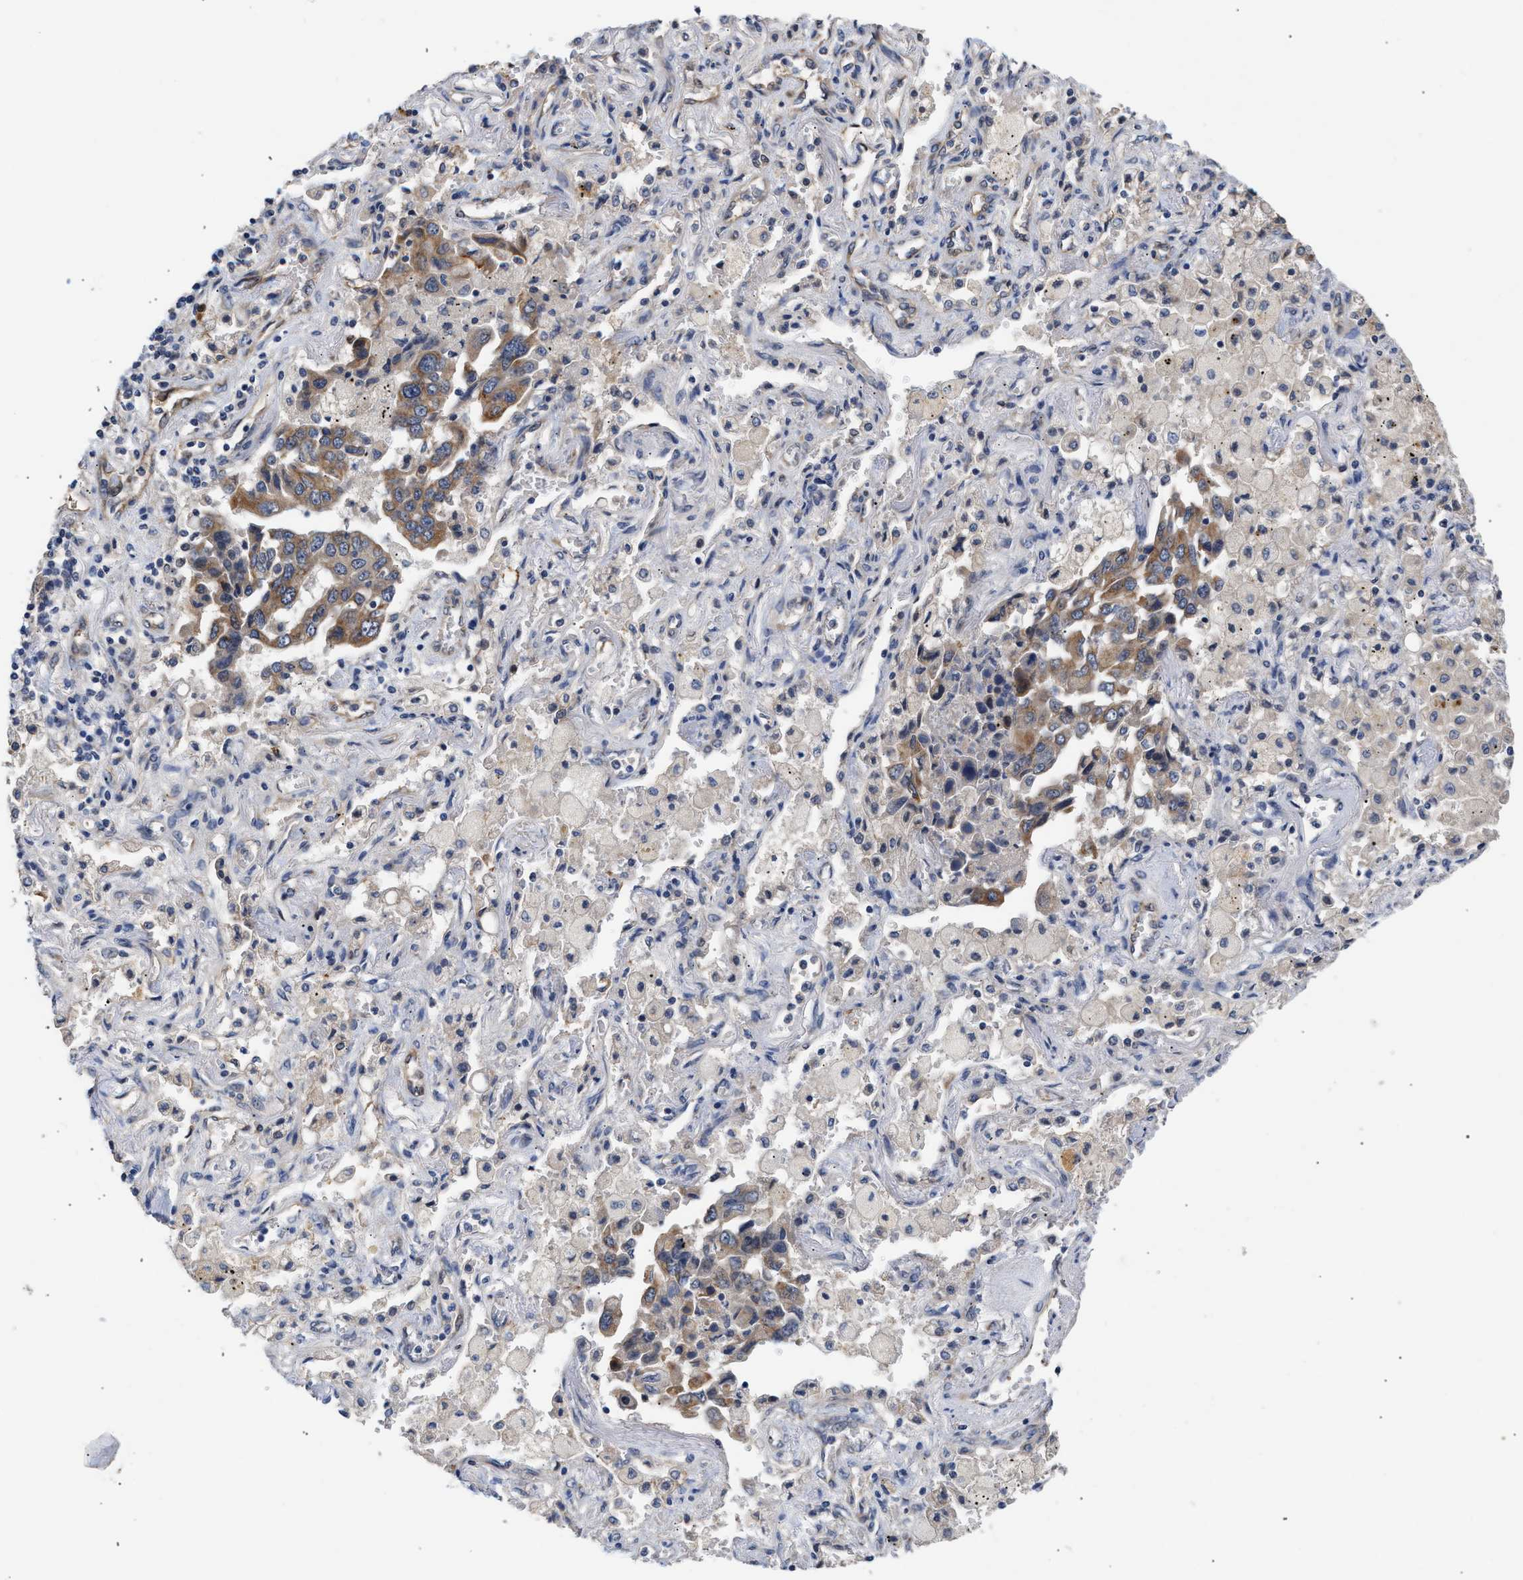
{"staining": {"intensity": "moderate", "quantity": "25%-75%", "location": "cytoplasmic/membranous"}, "tissue": "lung cancer", "cell_type": "Tumor cells", "image_type": "cancer", "snomed": [{"axis": "morphology", "description": "Adenocarcinoma, NOS"}, {"axis": "topography", "description": "Lung"}], "caption": "About 25%-75% of tumor cells in human lung cancer (adenocarcinoma) show moderate cytoplasmic/membranous protein staining as visualized by brown immunohistochemical staining.", "gene": "CCDC146", "patient": {"sex": "female", "age": 65}}